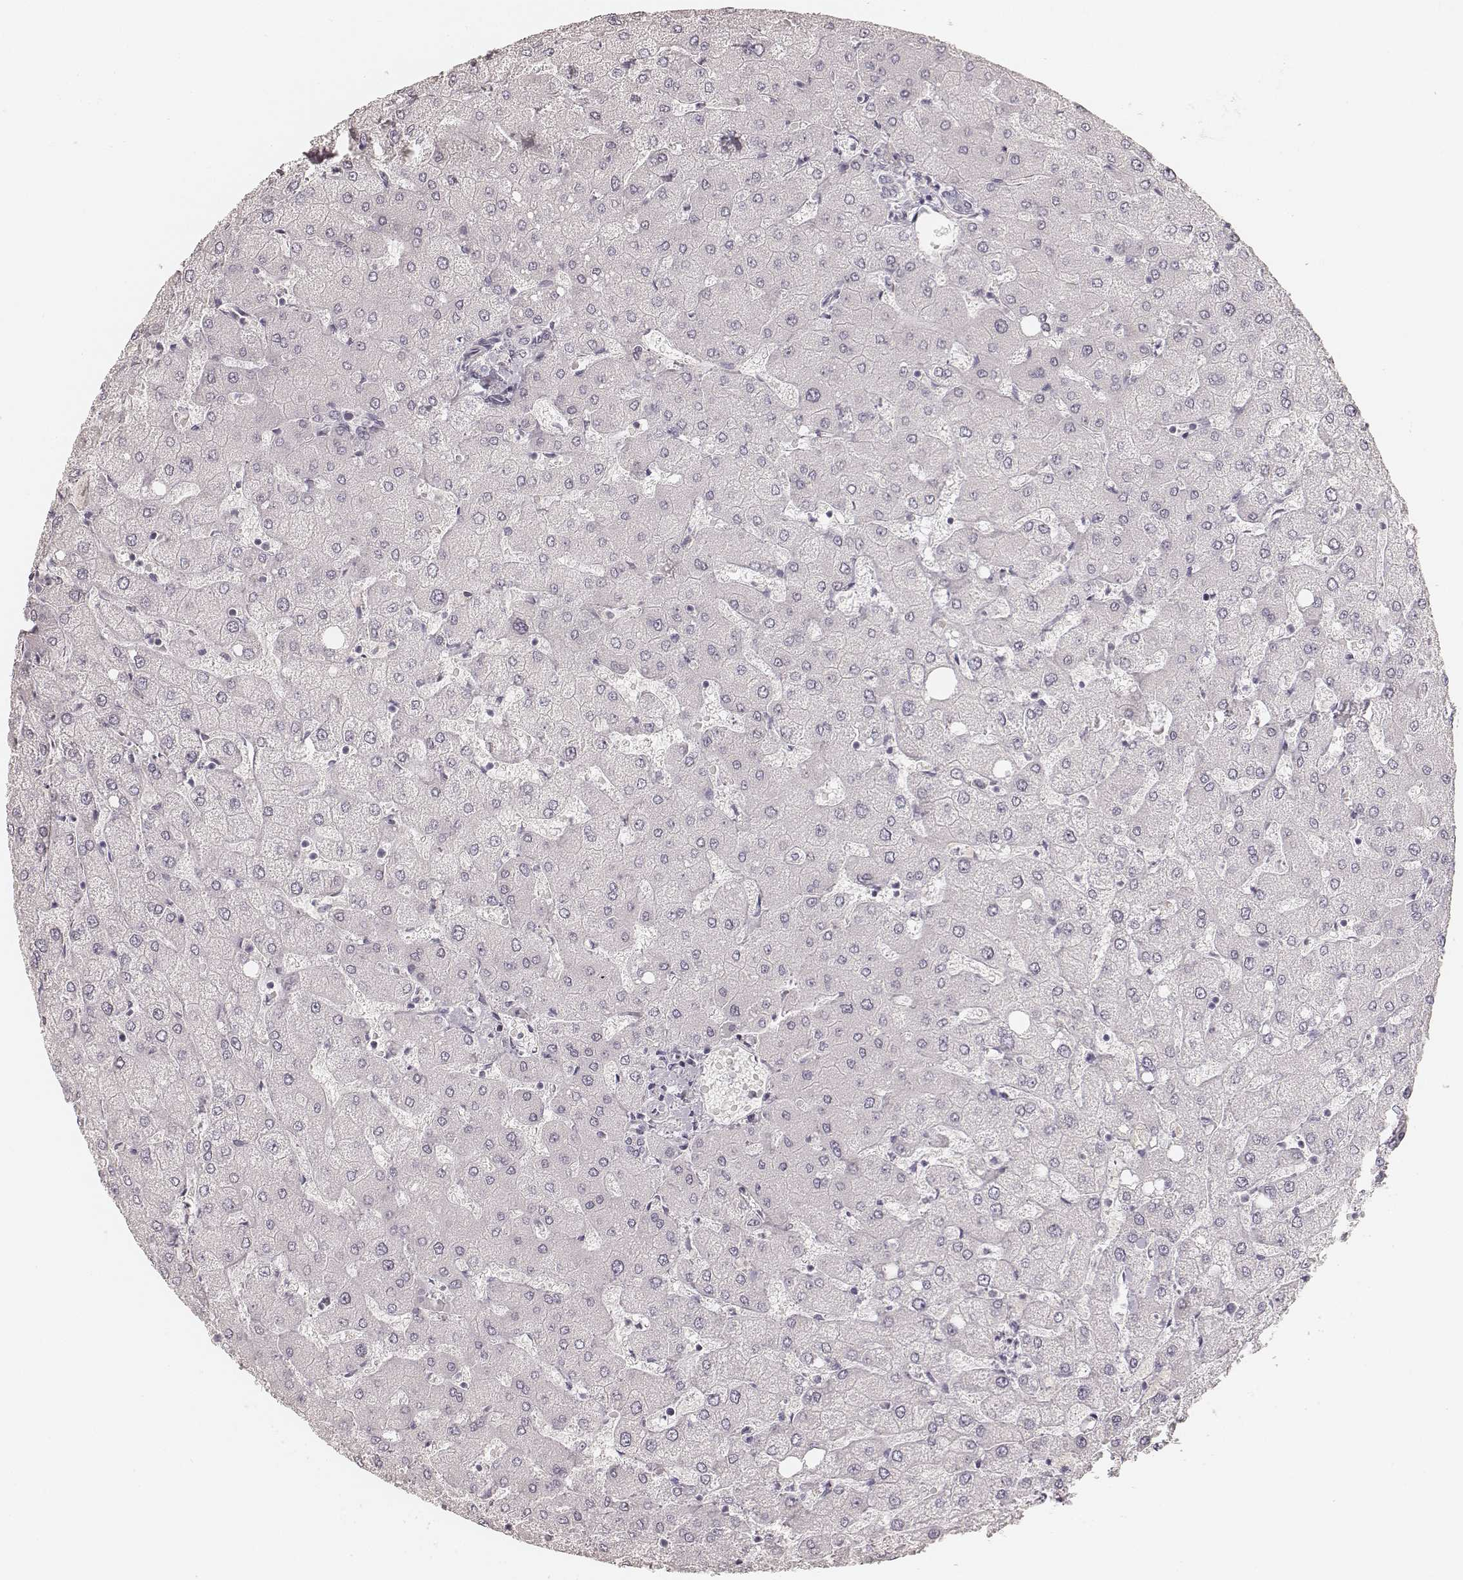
{"staining": {"intensity": "negative", "quantity": "none", "location": "none"}, "tissue": "liver", "cell_type": "Cholangiocytes", "image_type": "normal", "snomed": [{"axis": "morphology", "description": "Normal tissue, NOS"}, {"axis": "topography", "description": "Liver"}], "caption": "A high-resolution photomicrograph shows immunohistochemistry (IHC) staining of unremarkable liver, which displays no significant positivity in cholangiocytes.", "gene": "HNF4G", "patient": {"sex": "female", "age": 54}}